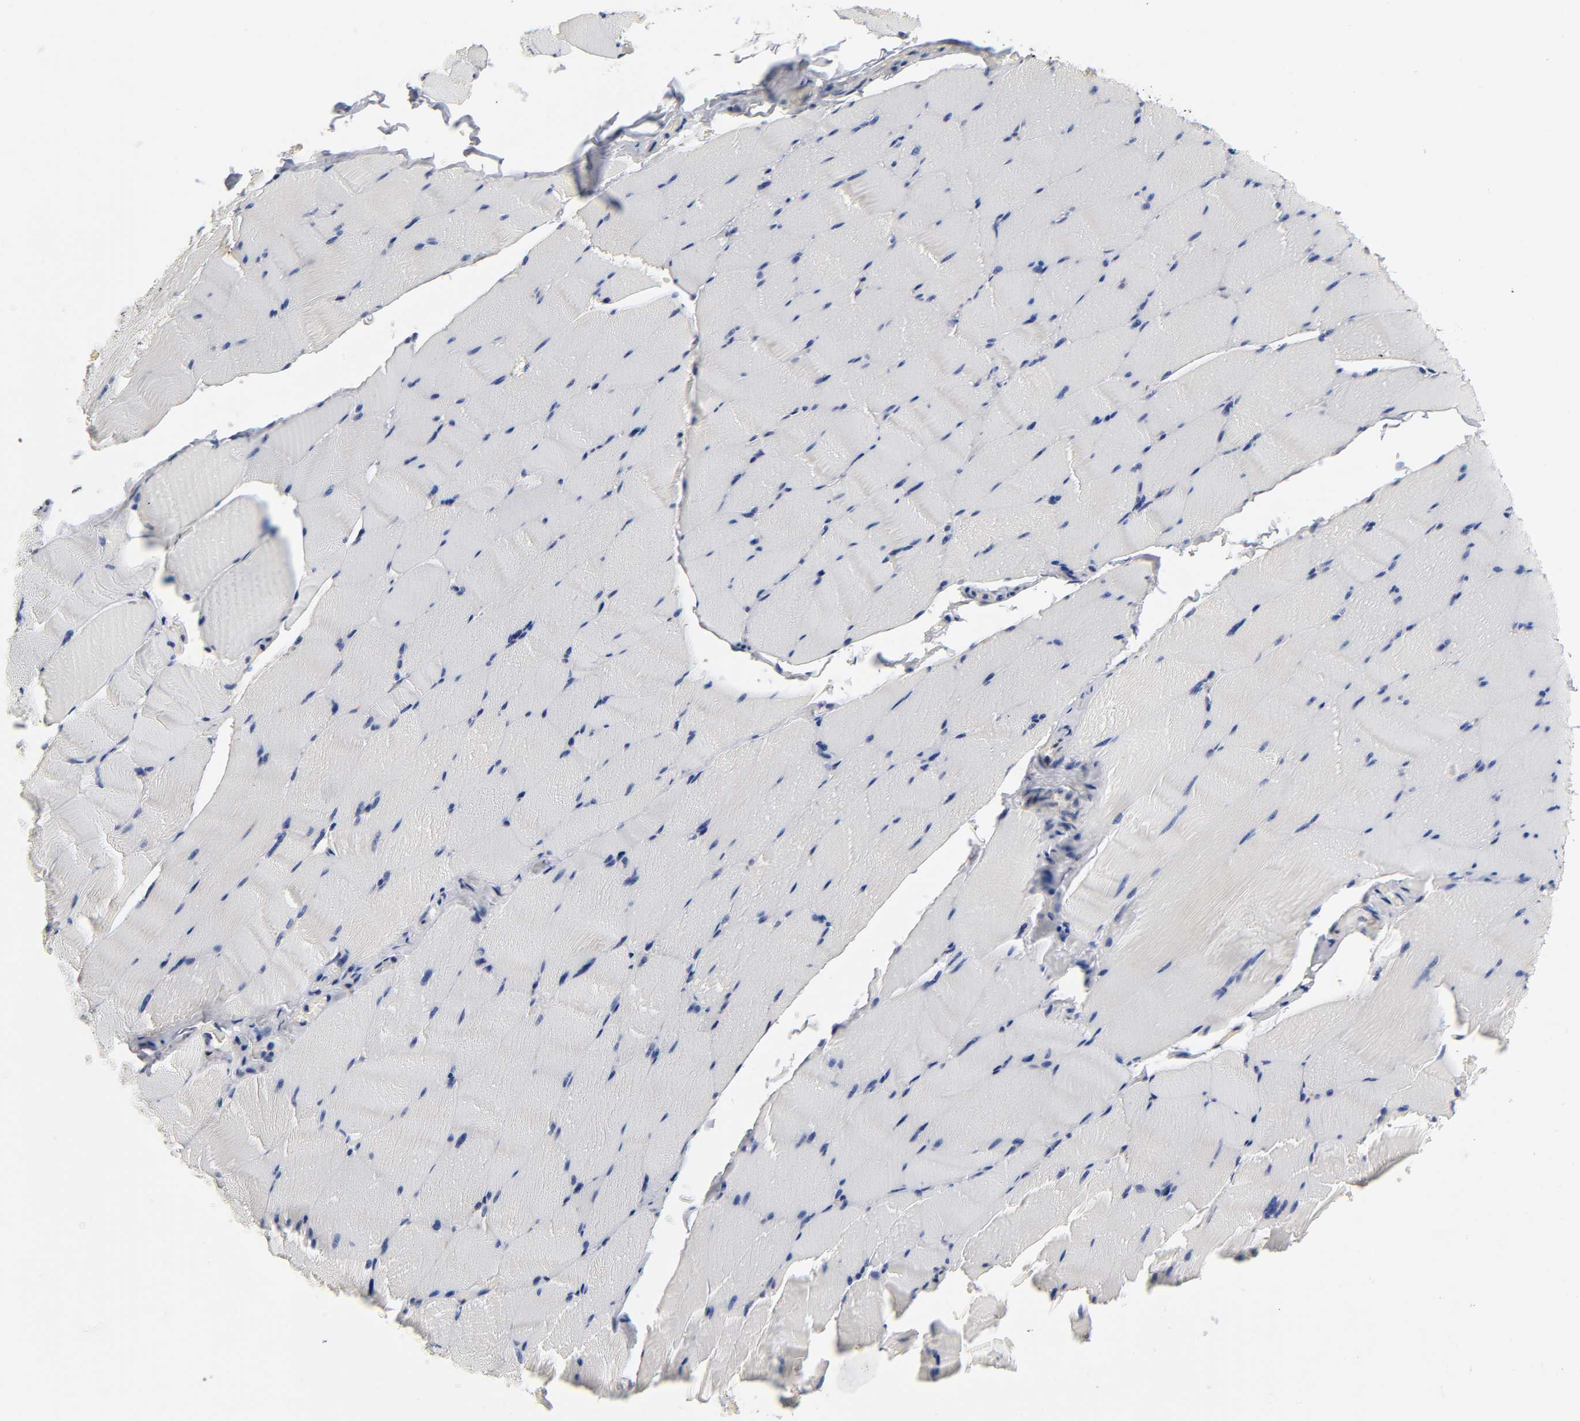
{"staining": {"intensity": "negative", "quantity": "none", "location": "none"}, "tissue": "skeletal muscle", "cell_type": "Myocytes", "image_type": "normal", "snomed": [{"axis": "morphology", "description": "Normal tissue, NOS"}, {"axis": "topography", "description": "Skeletal muscle"}], "caption": "This is an IHC micrograph of unremarkable skeletal muscle. There is no expression in myocytes.", "gene": "FYN", "patient": {"sex": "male", "age": 62}}